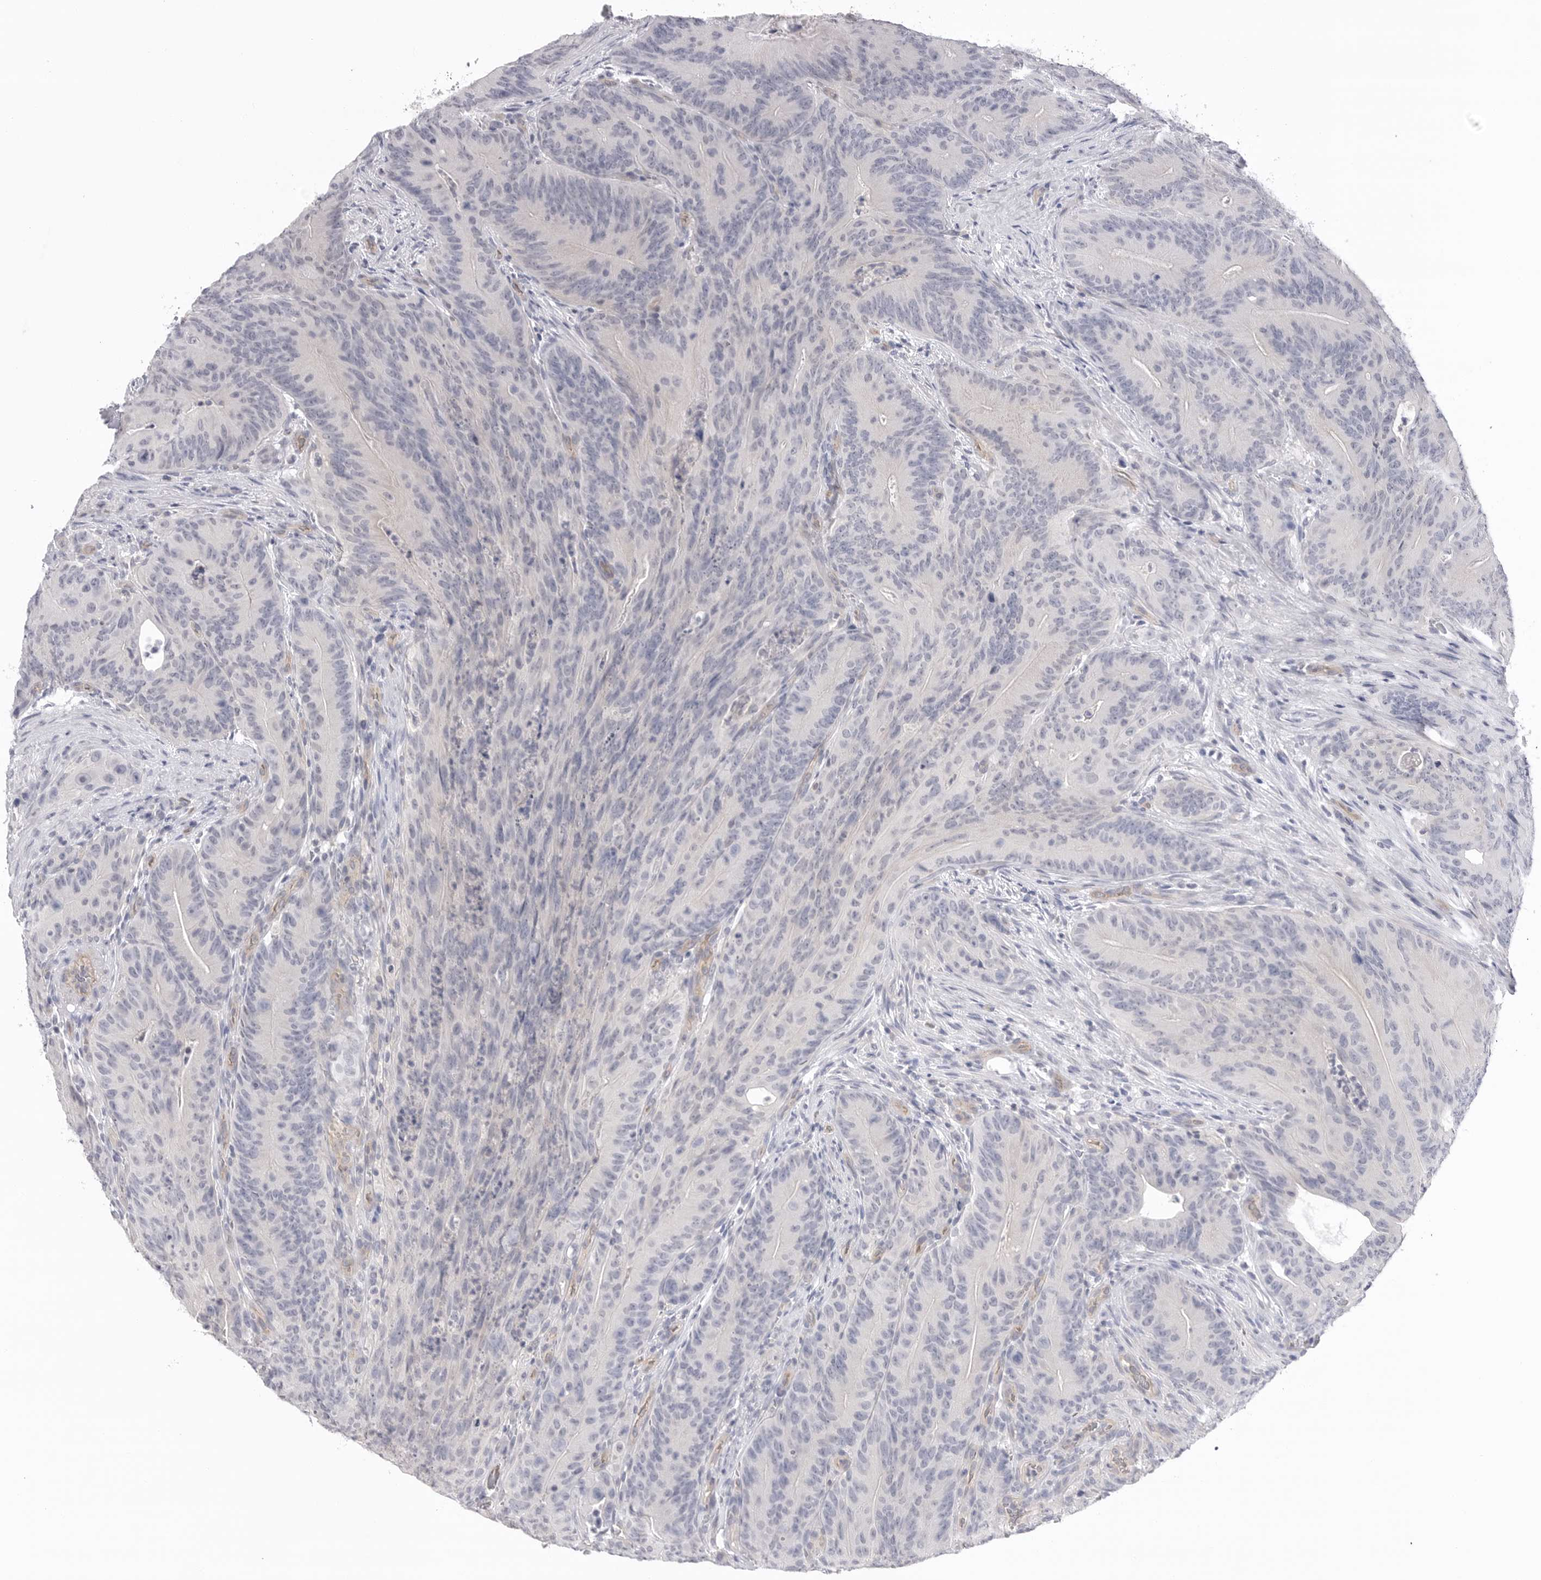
{"staining": {"intensity": "negative", "quantity": "none", "location": "none"}, "tissue": "colorectal cancer", "cell_type": "Tumor cells", "image_type": "cancer", "snomed": [{"axis": "morphology", "description": "Normal tissue, NOS"}, {"axis": "topography", "description": "Colon"}], "caption": "Tumor cells are negative for brown protein staining in colorectal cancer.", "gene": "DLGAP3", "patient": {"sex": "female", "age": 82}}